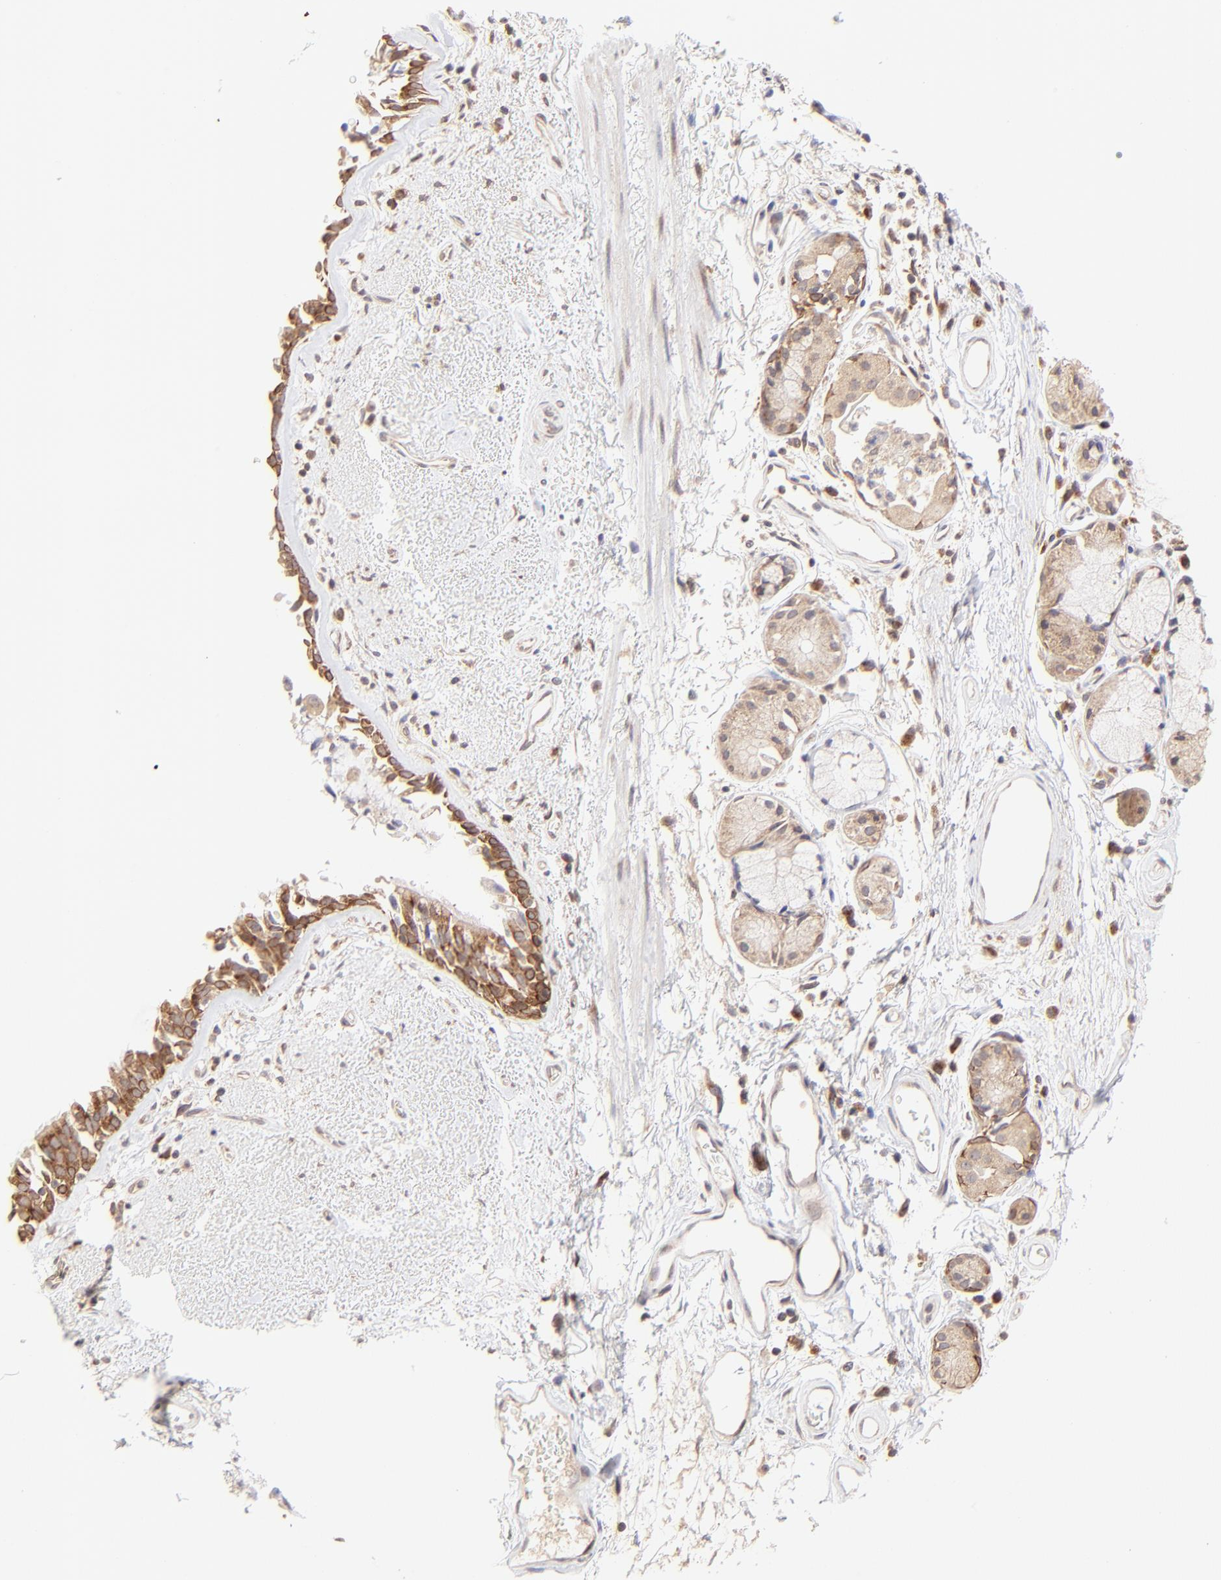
{"staining": {"intensity": "moderate", "quantity": ">75%", "location": "cytoplasmic/membranous"}, "tissue": "bronchus", "cell_type": "Respiratory epithelial cells", "image_type": "normal", "snomed": [{"axis": "morphology", "description": "Normal tissue, NOS"}, {"axis": "morphology", "description": "Adenocarcinoma, NOS"}, {"axis": "topography", "description": "Bronchus"}, {"axis": "topography", "description": "Lung"}], "caption": "Immunohistochemical staining of benign human bronchus demonstrates medium levels of moderate cytoplasmic/membranous expression in approximately >75% of respiratory epithelial cells.", "gene": "TNRC6B", "patient": {"sex": "male", "age": 71}}